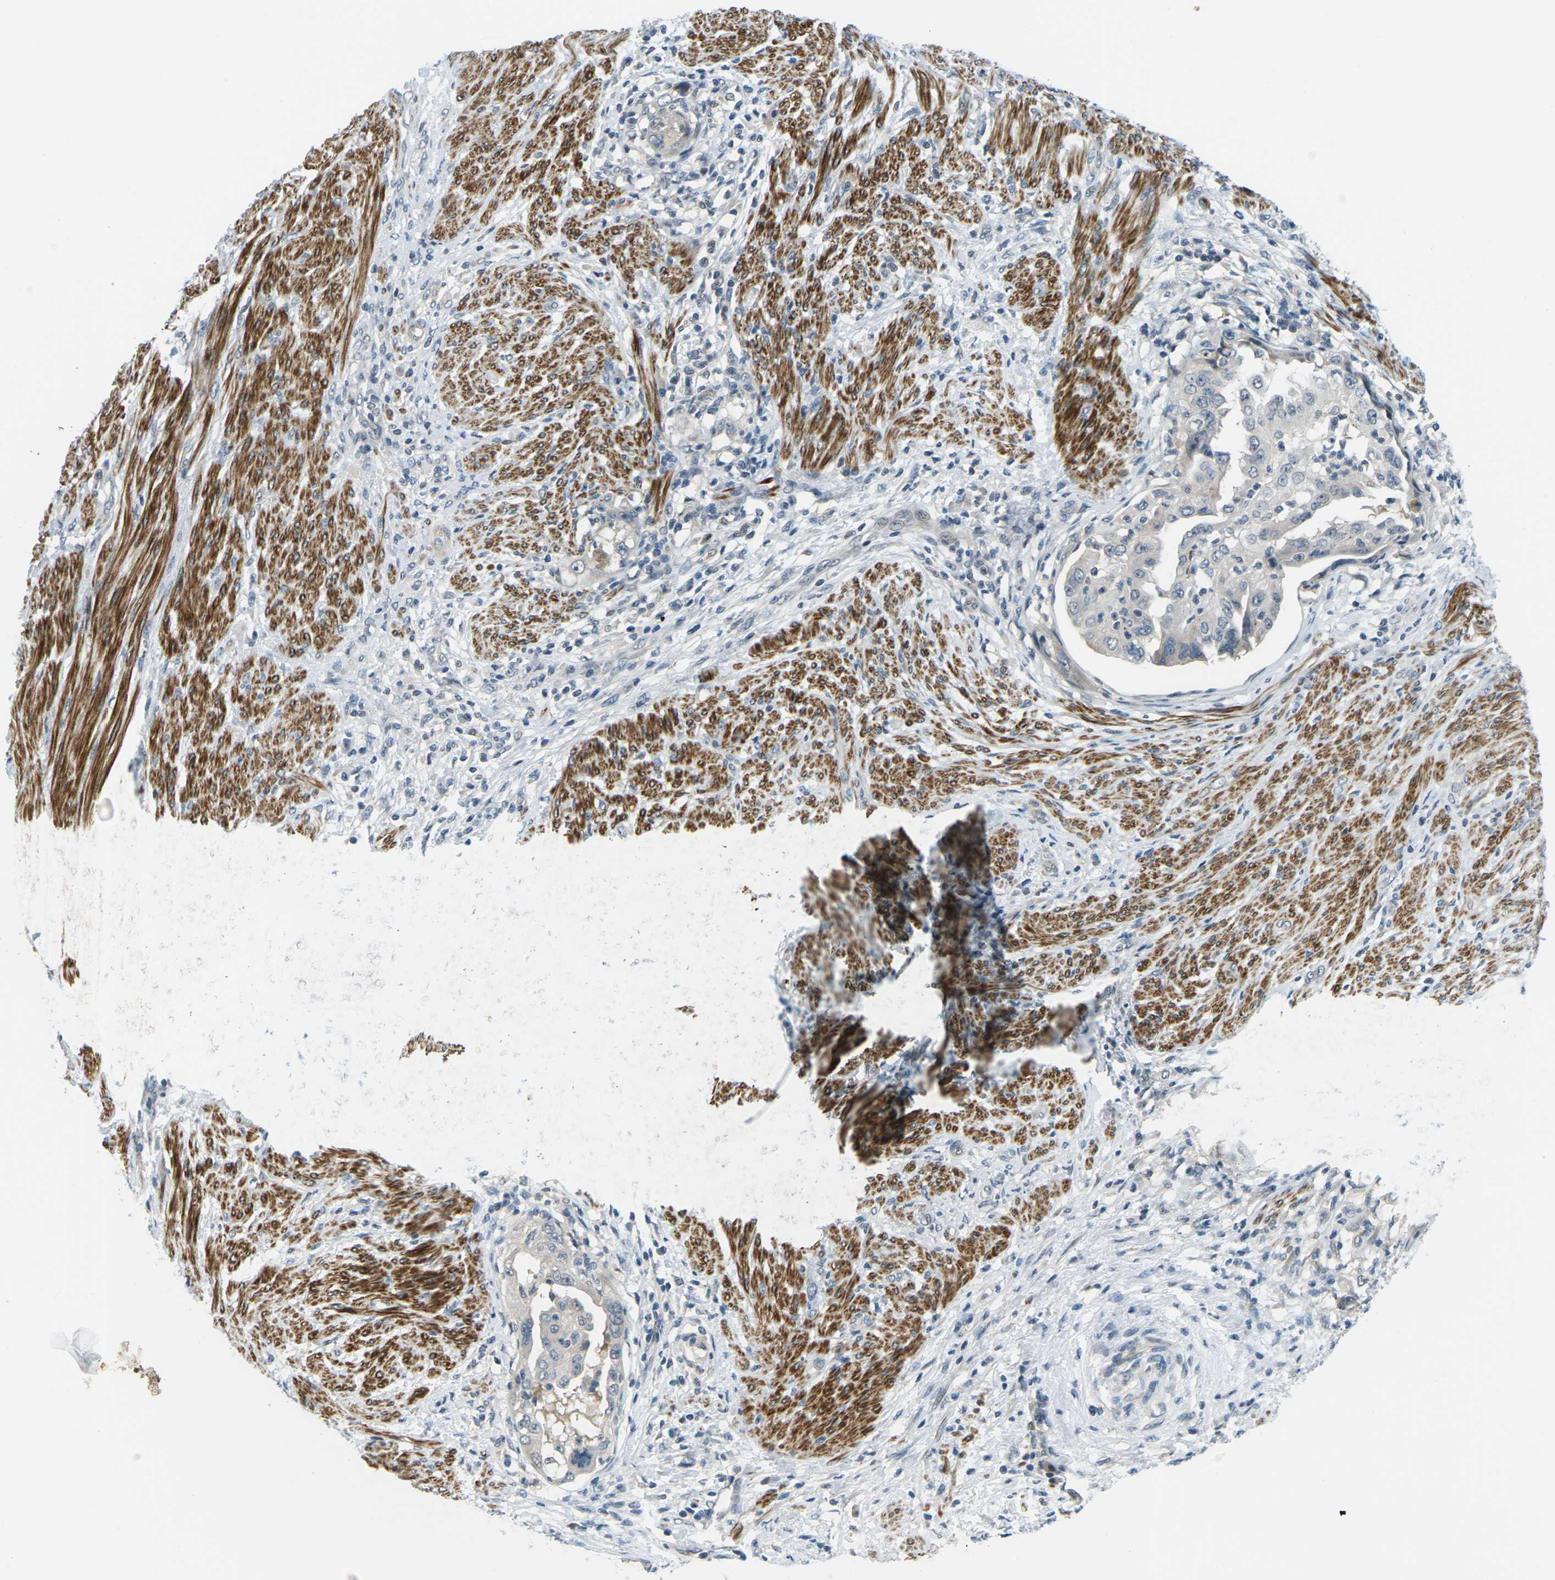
{"staining": {"intensity": "negative", "quantity": "none", "location": "none"}, "tissue": "endometrial cancer", "cell_type": "Tumor cells", "image_type": "cancer", "snomed": [{"axis": "morphology", "description": "Adenocarcinoma, NOS"}, {"axis": "topography", "description": "Endometrium"}], "caption": "Immunohistochemical staining of human endometrial cancer (adenocarcinoma) demonstrates no significant staining in tumor cells. (DAB IHC visualized using brightfield microscopy, high magnification).", "gene": "SLC13A3", "patient": {"sex": "female", "age": 85}}